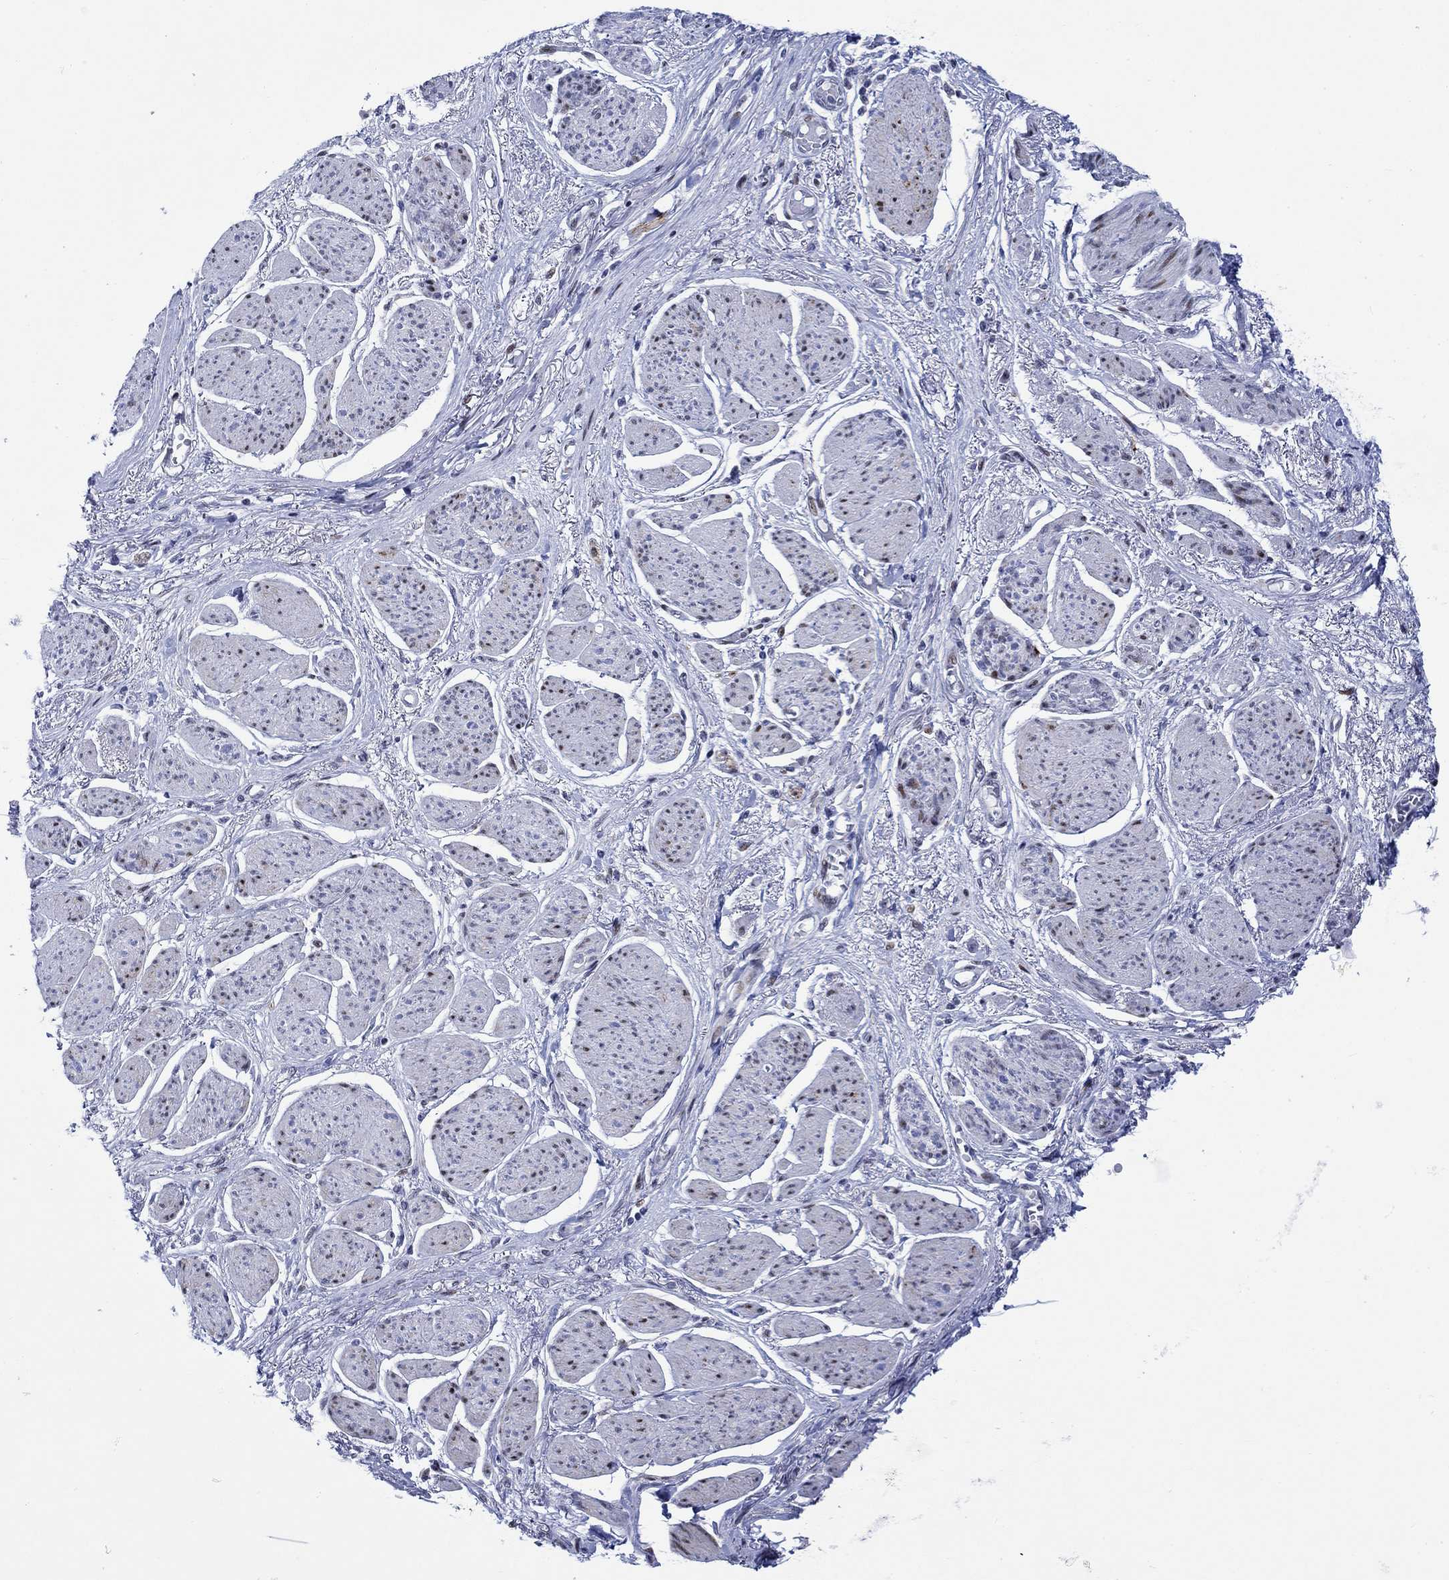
{"staining": {"intensity": "negative", "quantity": "none", "location": "none"}, "tissue": "stomach cancer", "cell_type": "Tumor cells", "image_type": "cancer", "snomed": [{"axis": "morphology", "description": "Adenocarcinoma, NOS"}, {"axis": "topography", "description": "Stomach"}], "caption": "This histopathology image is of stomach adenocarcinoma stained with immunohistochemistry (IHC) to label a protein in brown with the nuclei are counter-stained blue. There is no positivity in tumor cells.", "gene": "KSR2", "patient": {"sex": "female", "age": 81}}